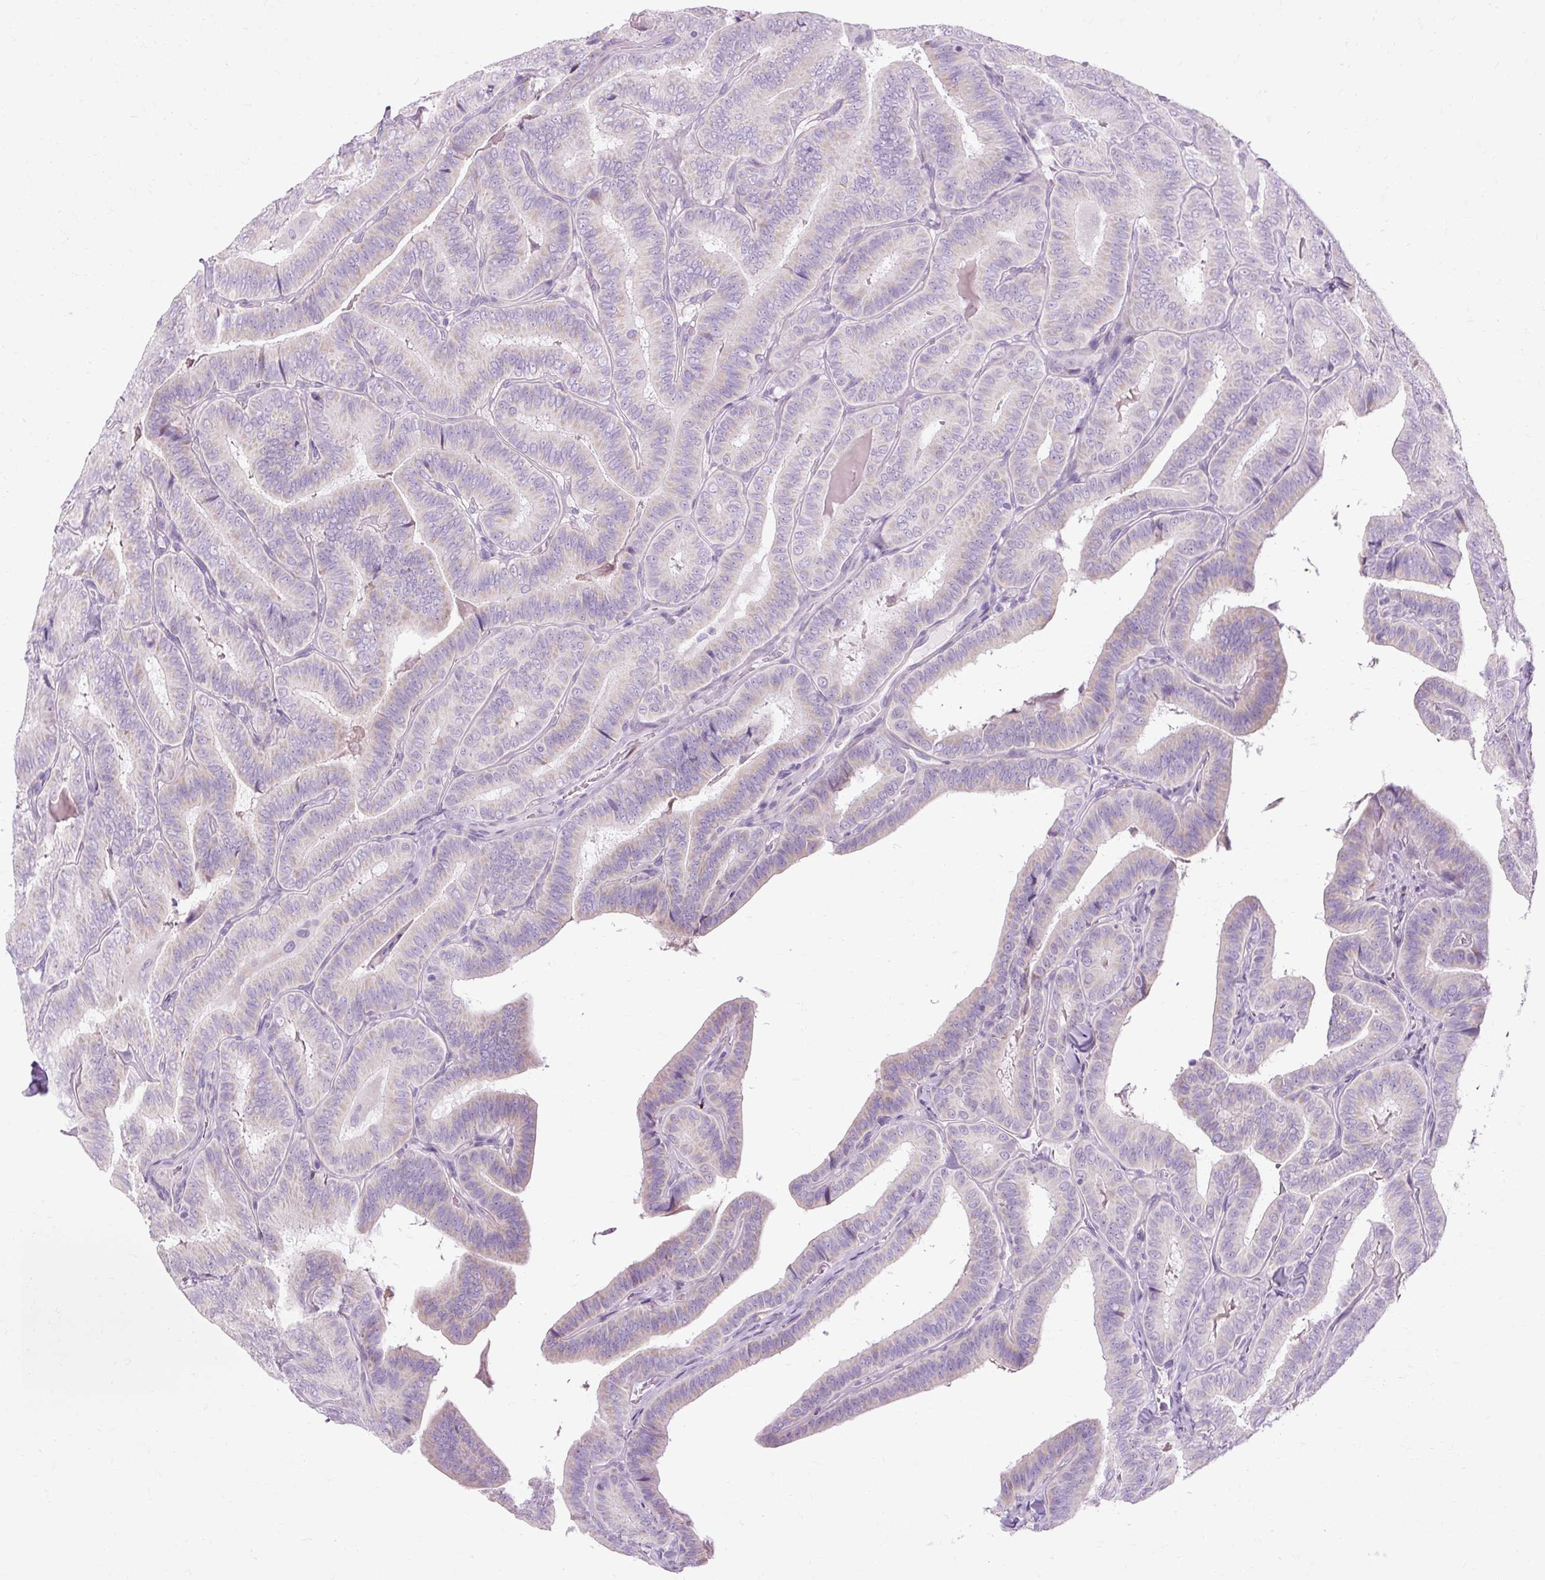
{"staining": {"intensity": "negative", "quantity": "none", "location": "none"}, "tissue": "thyroid cancer", "cell_type": "Tumor cells", "image_type": "cancer", "snomed": [{"axis": "morphology", "description": "Papillary adenocarcinoma, NOS"}, {"axis": "topography", "description": "Thyroid gland"}], "caption": "Human thyroid papillary adenocarcinoma stained for a protein using immunohistochemistry displays no expression in tumor cells.", "gene": "ARRDC2", "patient": {"sex": "male", "age": 61}}